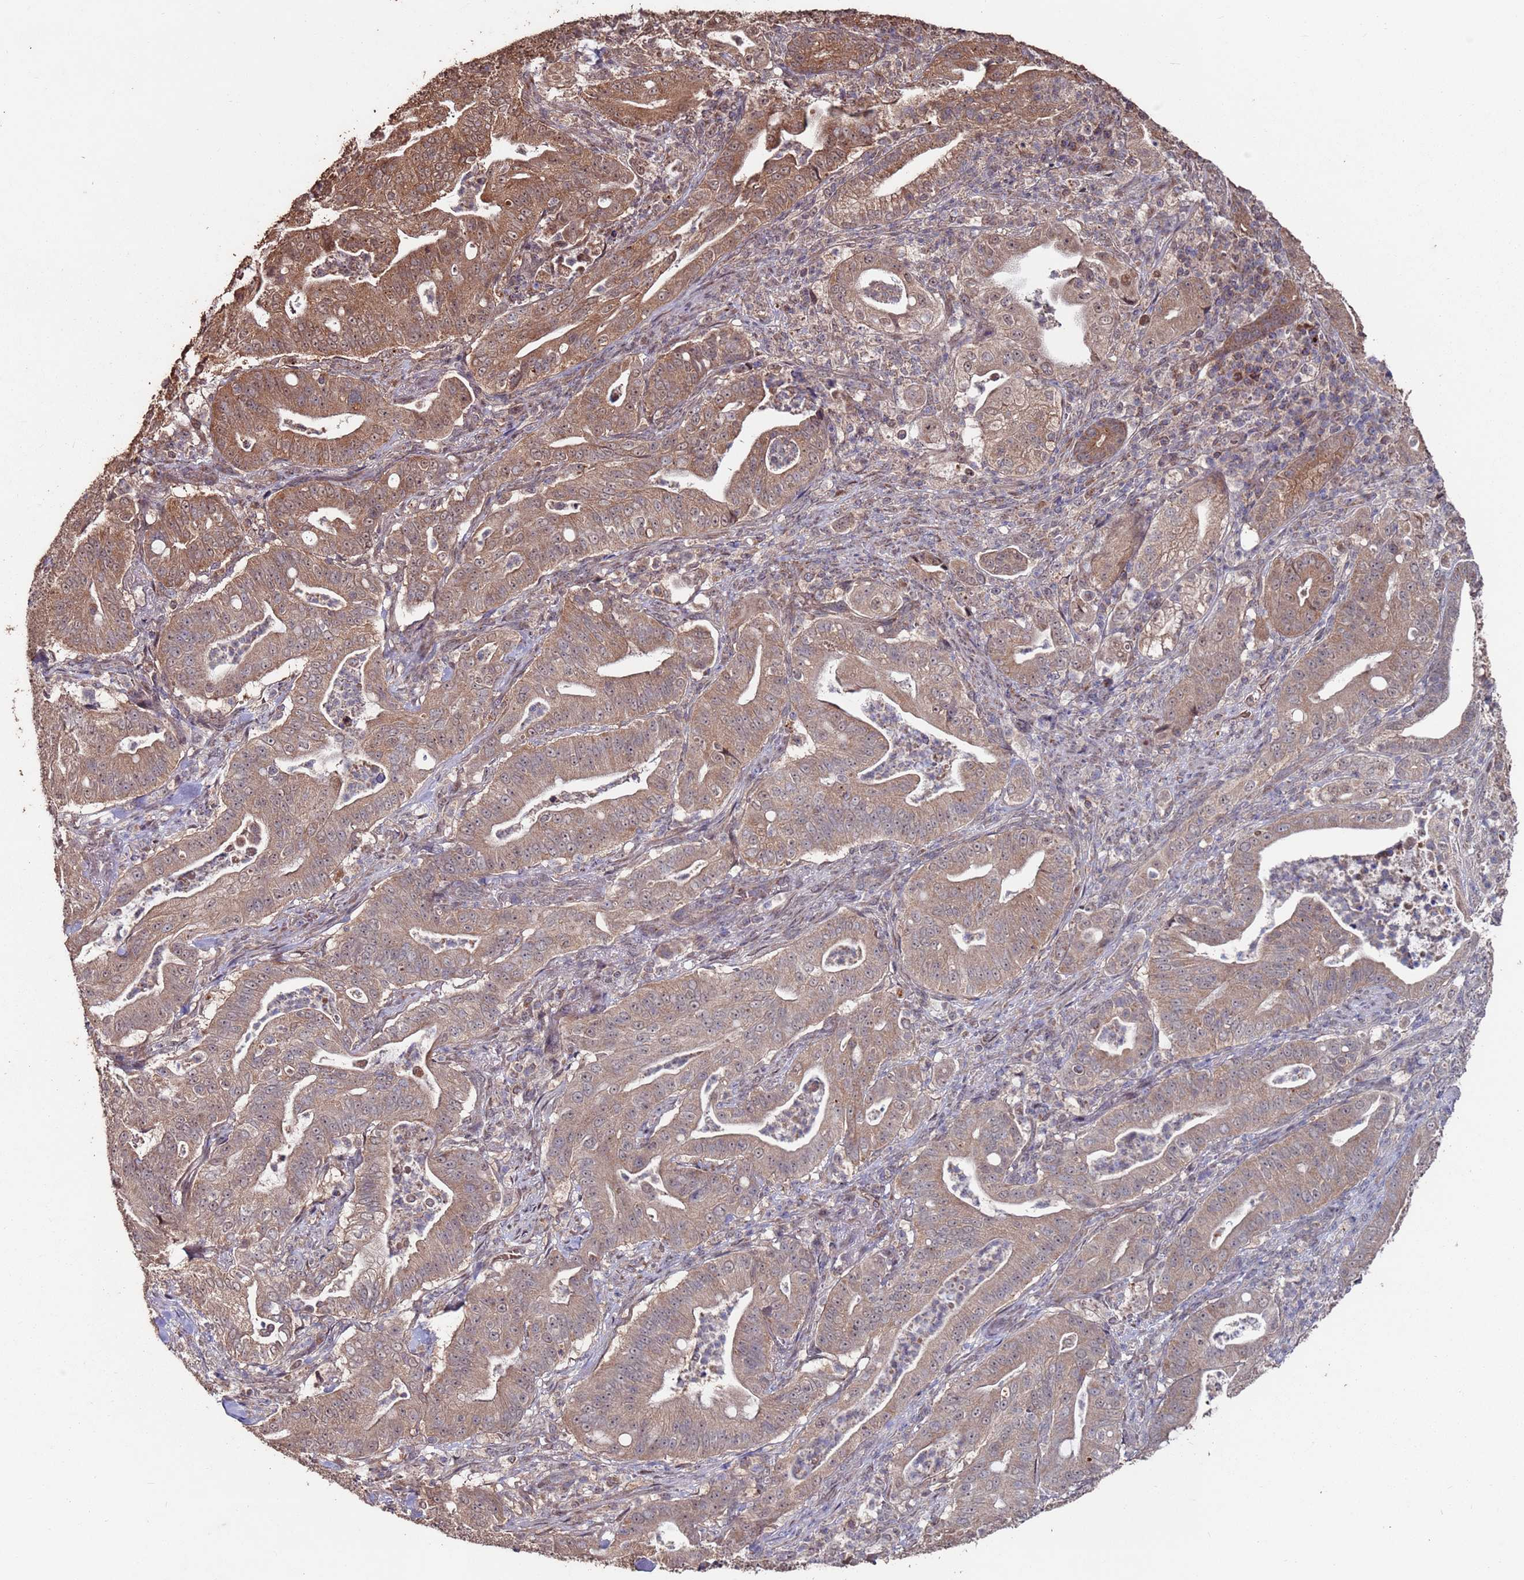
{"staining": {"intensity": "moderate", "quantity": ">75%", "location": "cytoplasmic/membranous"}, "tissue": "pancreatic cancer", "cell_type": "Tumor cells", "image_type": "cancer", "snomed": [{"axis": "morphology", "description": "Adenocarcinoma, NOS"}, {"axis": "topography", "description": "Pancreas"}], "caption": "IHC (DAB (3,3'-diaminobenzidine)) staining of human pancreatic cancer (adenocarcinoma) shows moderate cytoplasmic/membranous protein staining in about >75% of tumor cells.", "gene": "PRR7", "patient": {"sex": "male", "age": 71}}